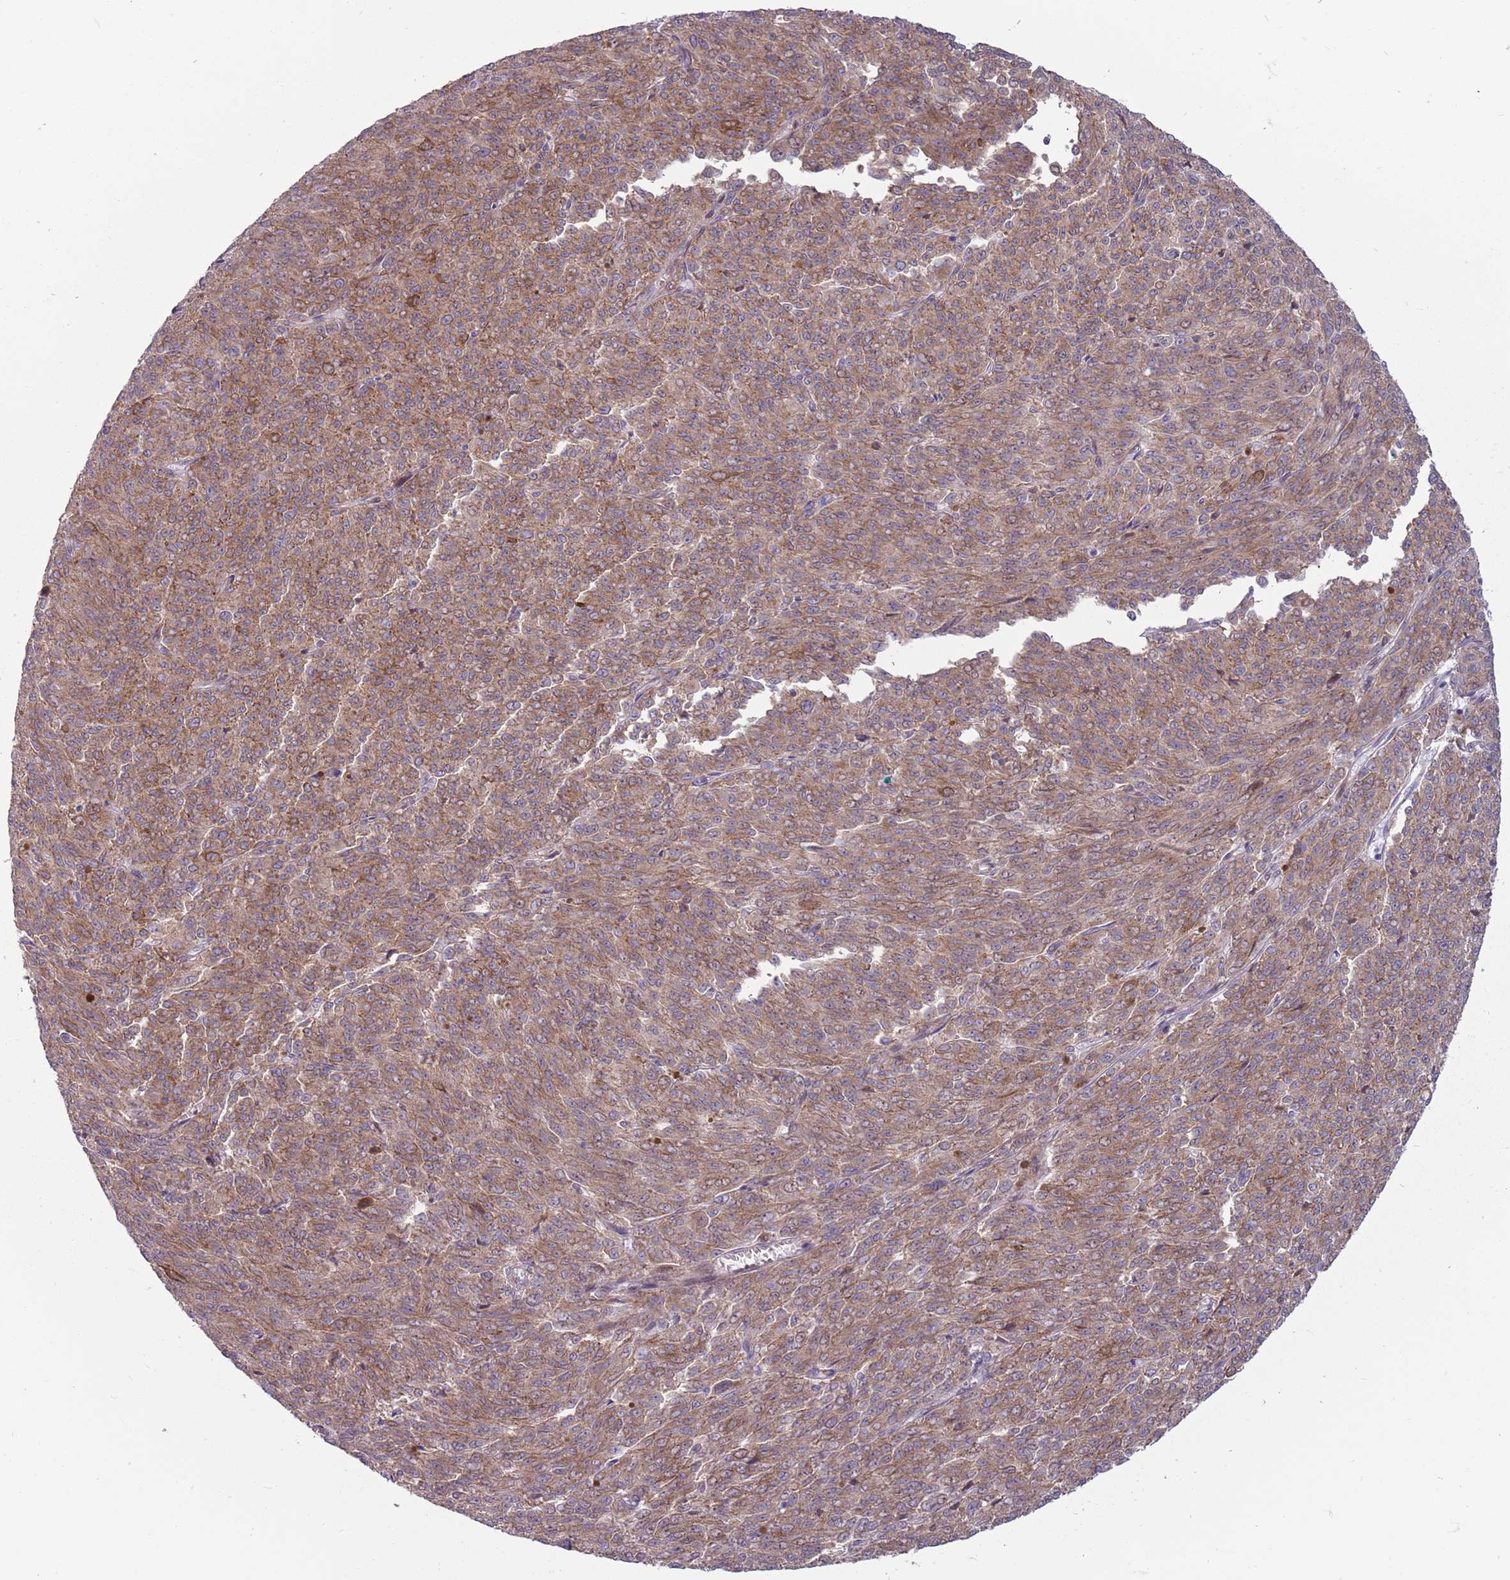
{"staining": {"intensity": "moderate", "quantity": ">75%", "location": "cytoplasmic/membranous"}, "tissue": "melanoma", "cell_type": "Tumor cells", "image_type": "cancer", "snomed": [{"axis": "morphology", "description": "Malignant melanoma, NOS"}, {"axis": "topography", "description": "Skin"}], "caption": "The image demonstrates immunohistochemical staining of melanoma. There is moderate cytoplasmic/membranous positivity is present in approximately >75% of tumor cells.", "gene": "CCDC150", "patient": {"sex": "female", "age": 52}}